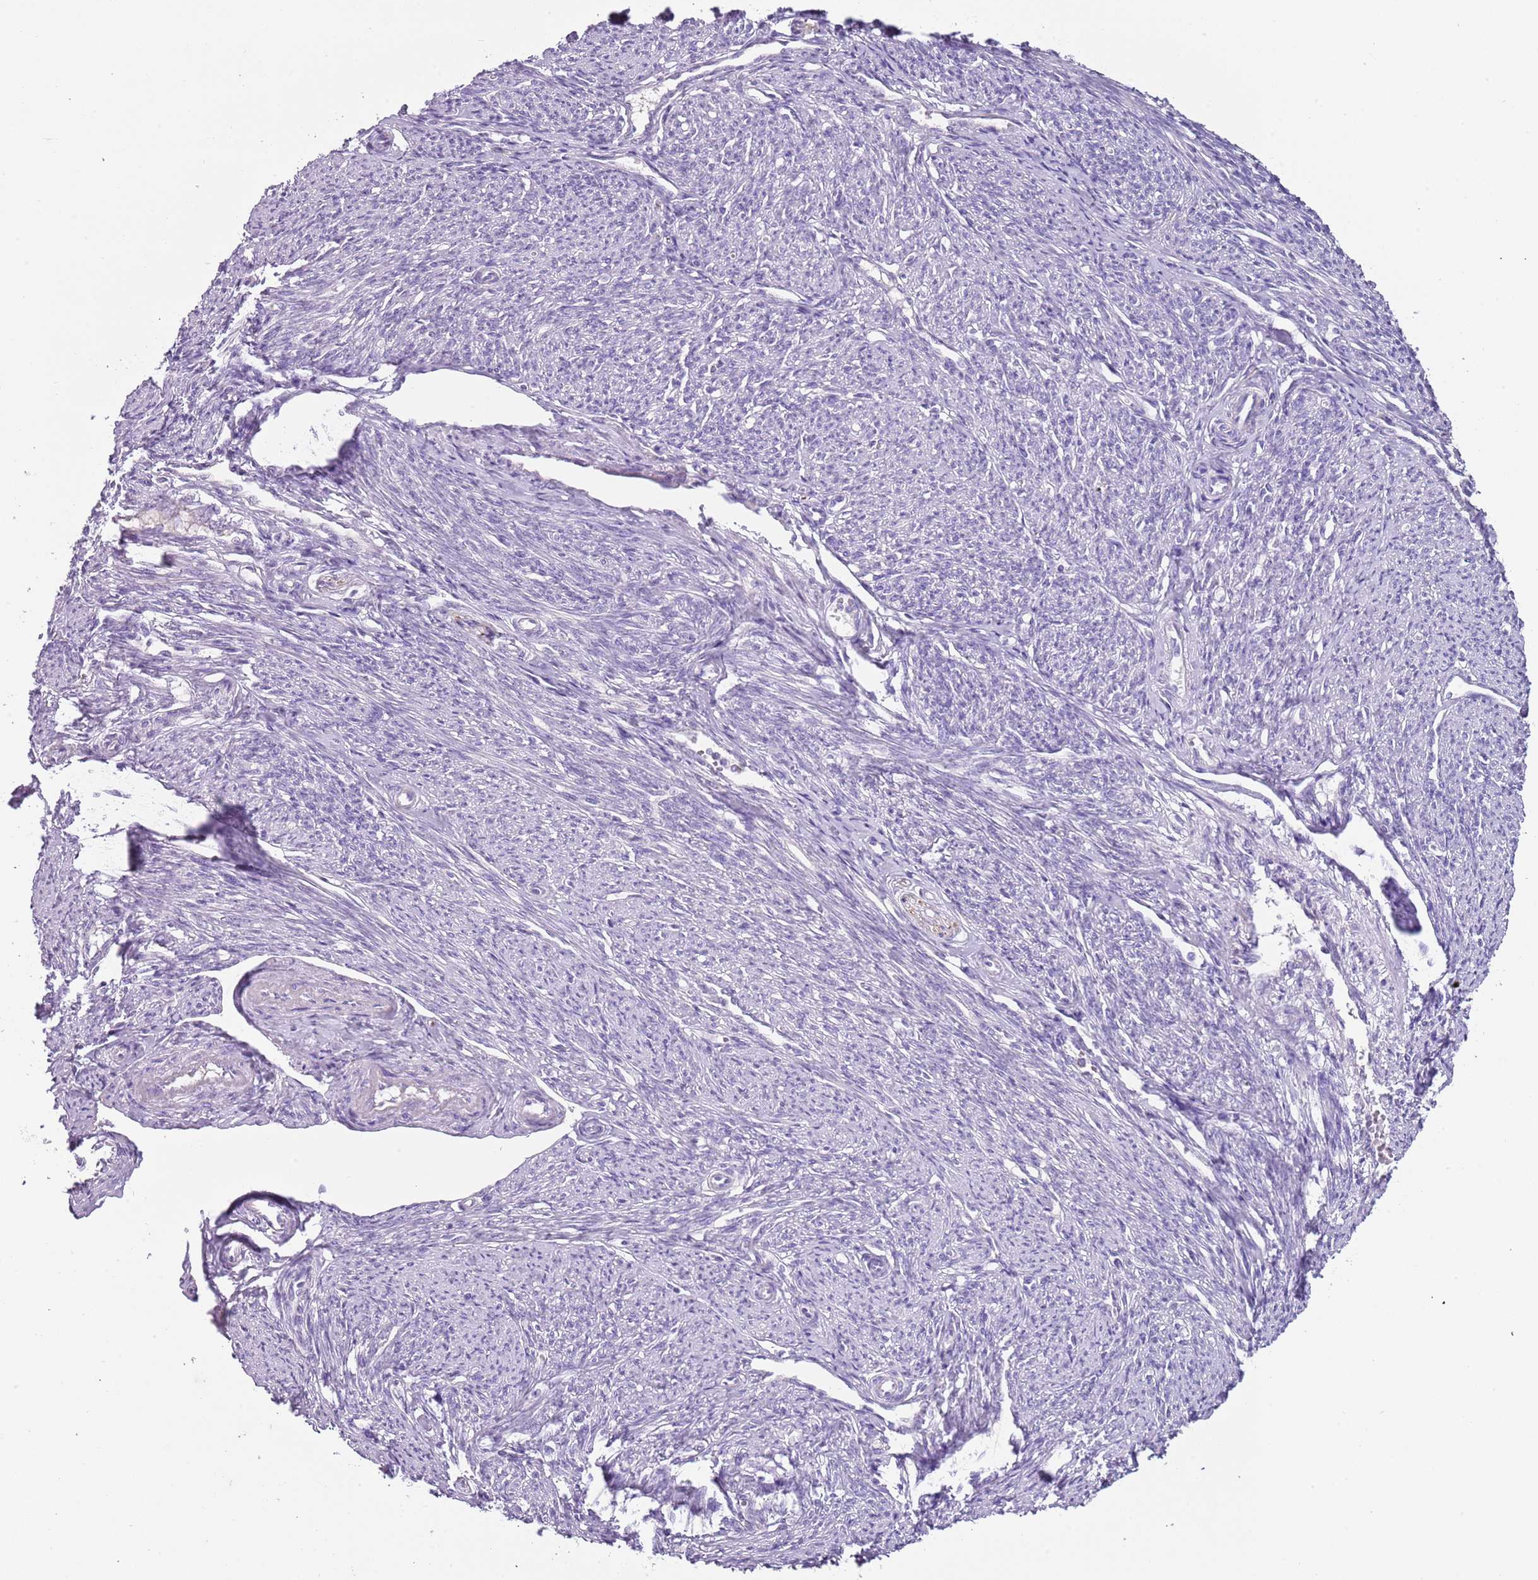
{"staining": {"intensity": "negative", "quantity": "none", "location": "none"}, "tissue": "smooth muscle", "cell_type": "Smooth muscle cells", "image_type": "normal", "snomed": [{"axis": "morphology", "description": "Normal tissue, NOS"}, {"axis": "topography", "description": "Smooth muscle"}, {"axis": "topography", "description": "Uterus"}], "caption": "This is a photomicrograph of immunohistochemistry (IHC) staining of normal smooth muscle, which shows no expression in smooth muscle cells.", "gene": "C2CD3", "patient": {"sex": "female", "age": 59}}